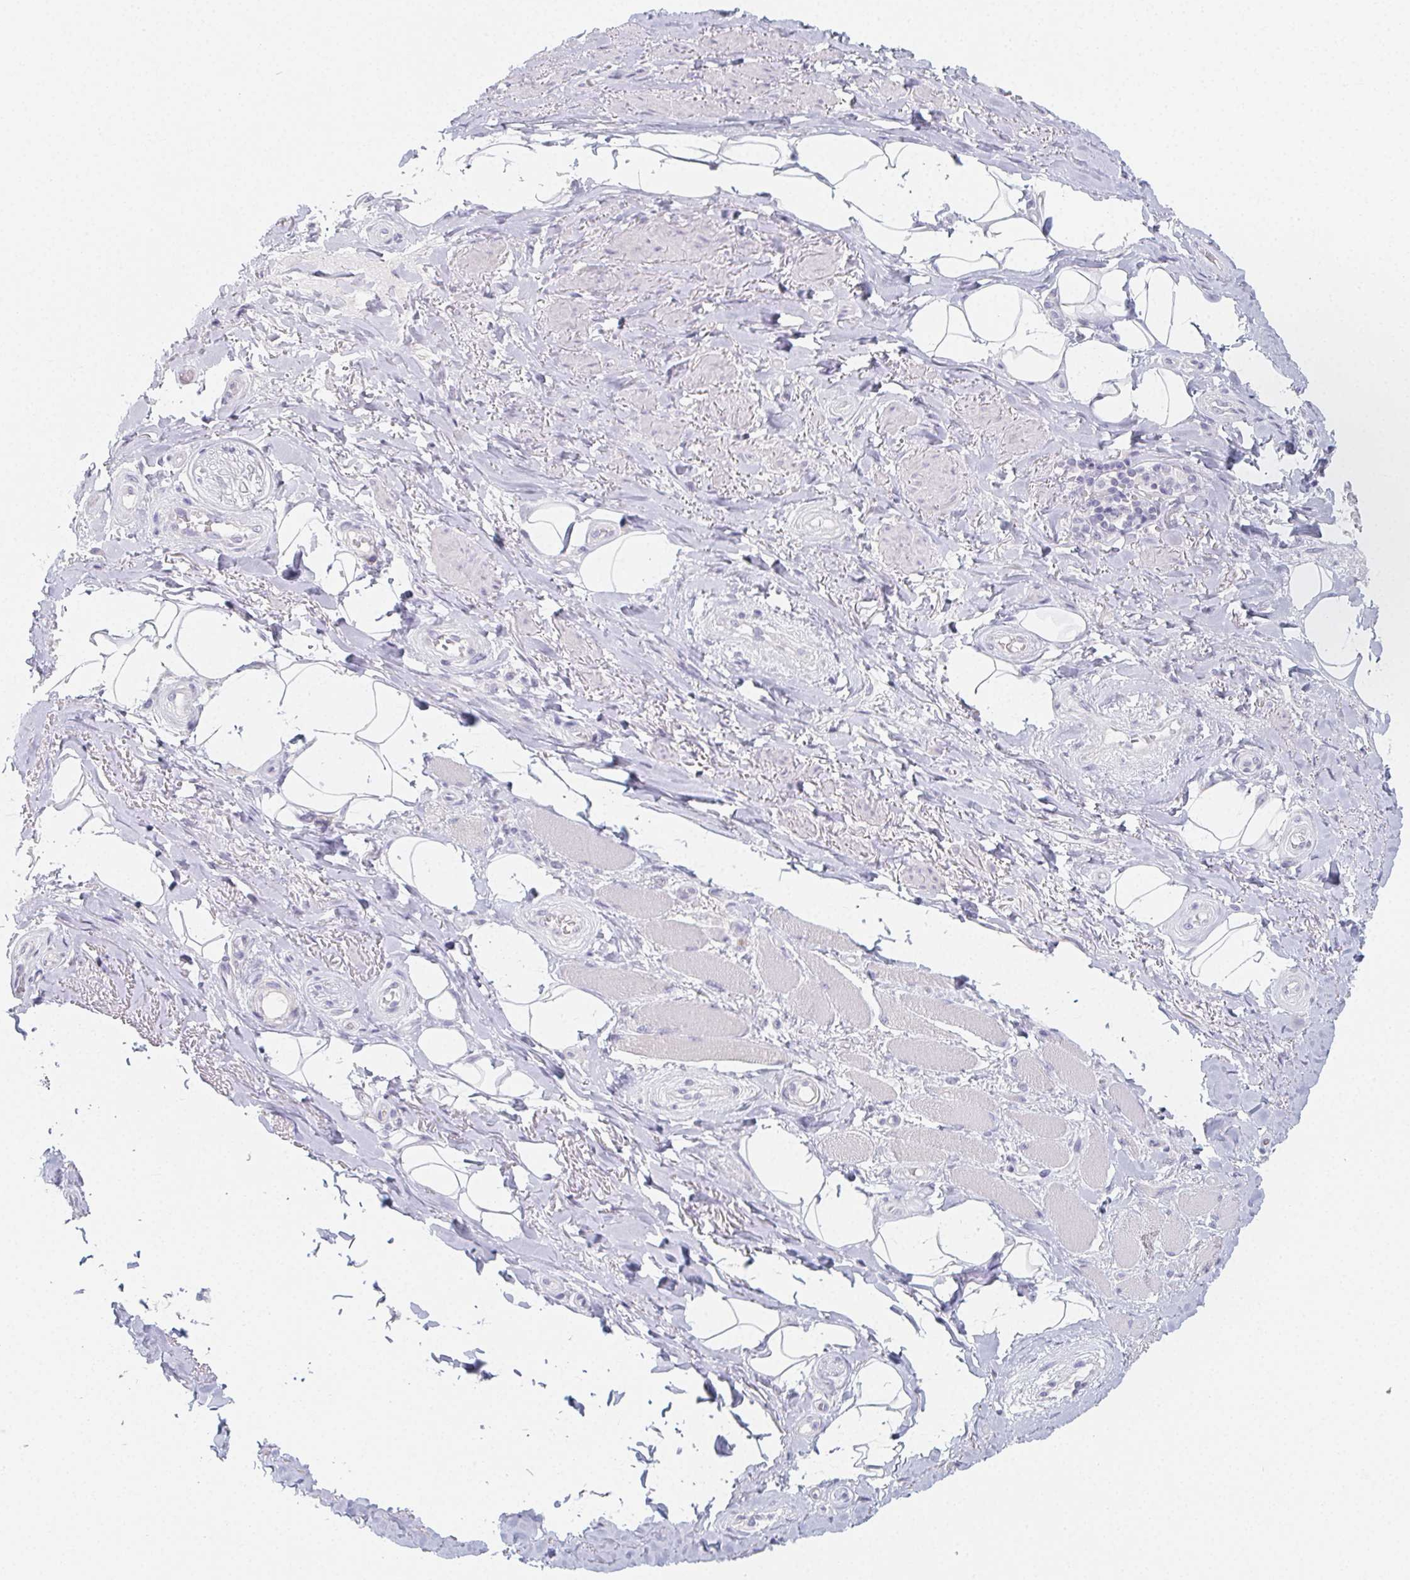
{"staining": {"intensity": "negative", "quantity": "none", "location": "none"}, "tissue": "adipose tissue", "cell_type": "Adipocytes", "image_type": "normal", "snomed": [{"axis": "morphology", "description": "Normal tissue, NOS"}, {"axis": "topography", "description": "Anal"}, {"axis": "topography", "description": "Peripheral nerve tissue"}], "caption": "High power microscopy image of an immunohistochemistry (IHC) photomicrograph of normal adipose tissue, revealing no significant staining in adipocytes.", "gene": "GLIPR1L1", "patient": {"sex": "male", "age": 53}}